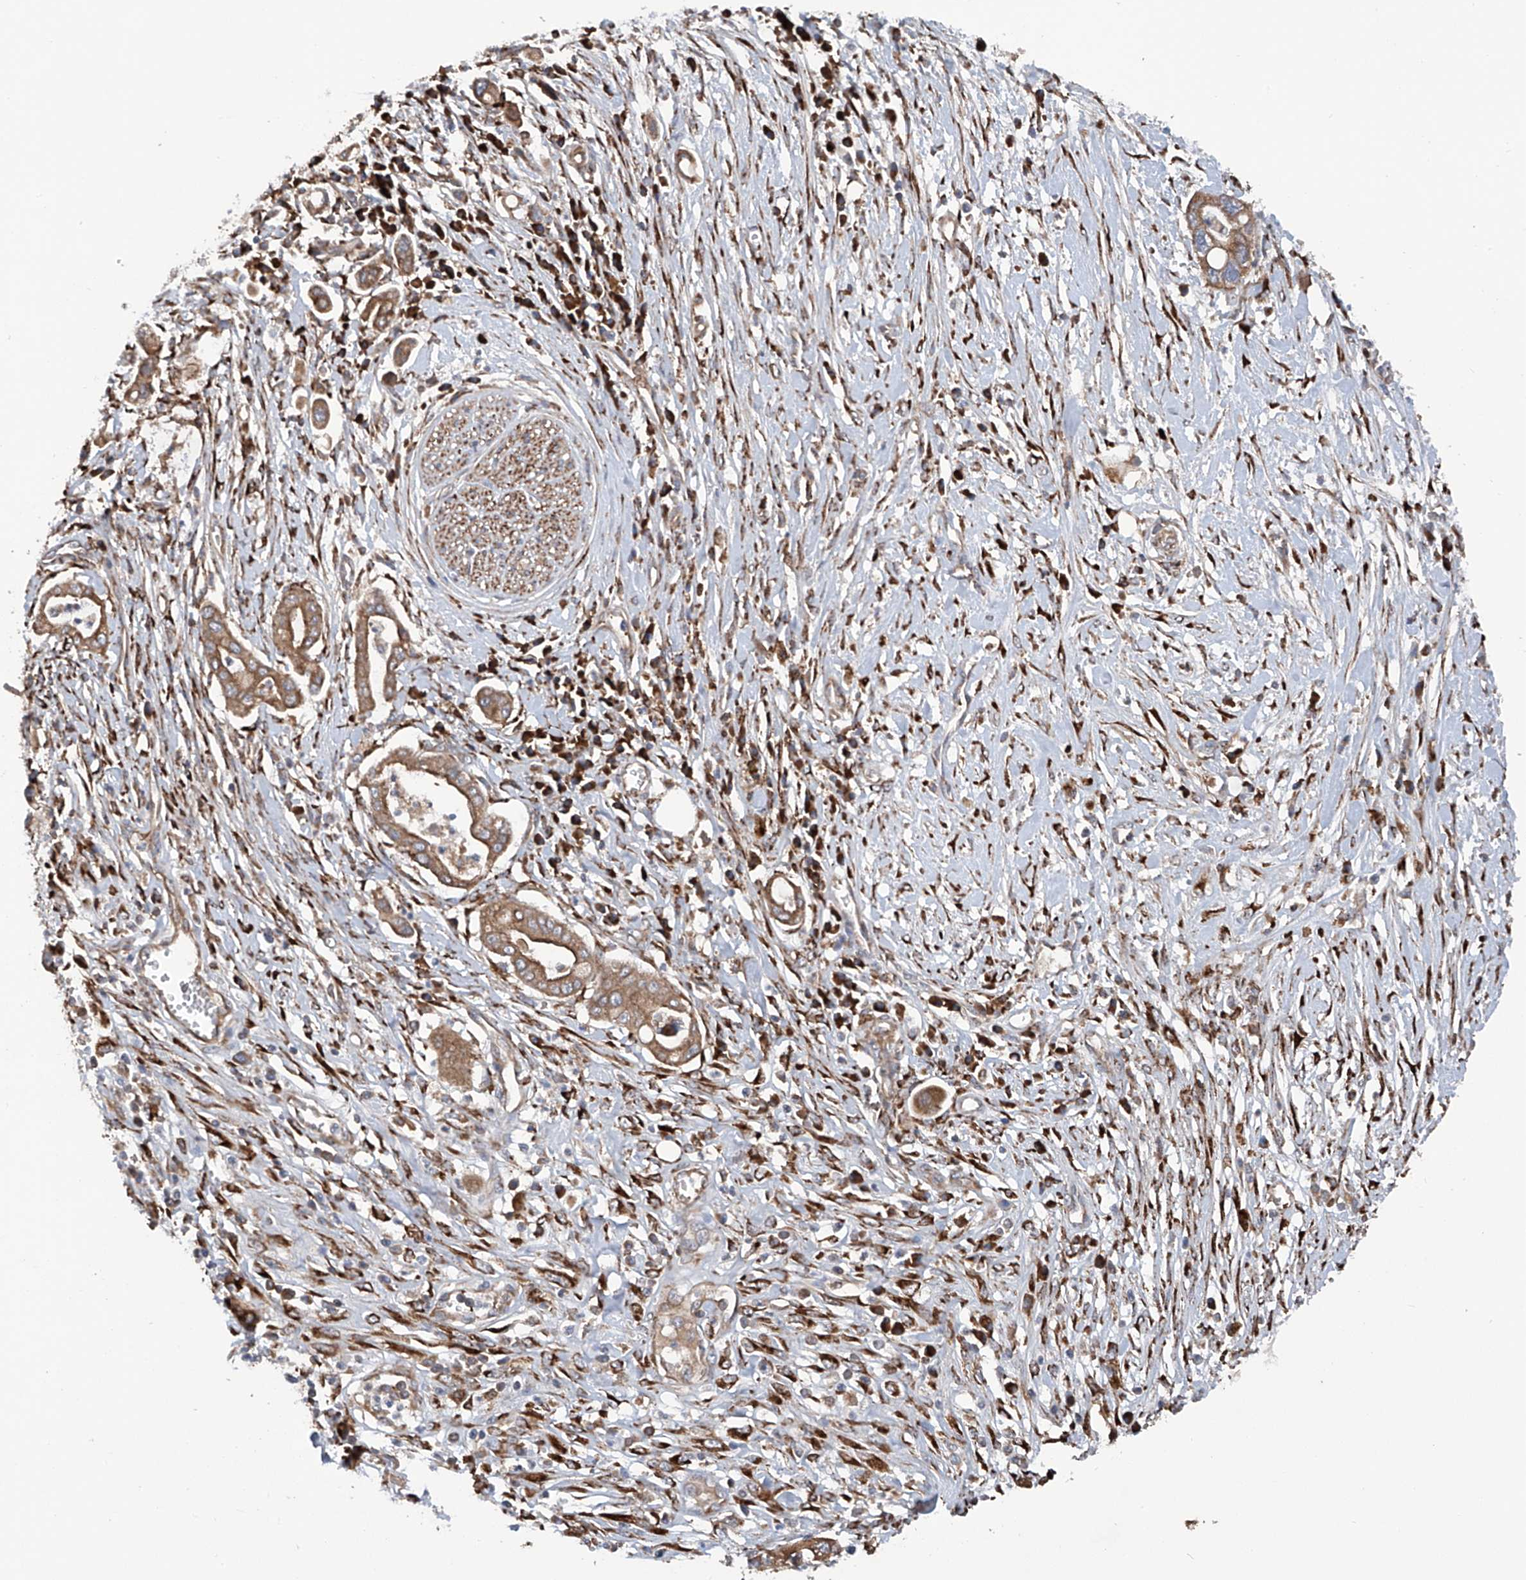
{"staining": {"intensity": "moderate", "quantity": ">75%", "location": "cytoplasmic/membranous"}, "tissue": "pancreatic cancer", "cell_type": "Tumor cells", "image_type": "cancer", "snomed": [{"axis": "morphology", "description": "Adenocarcinoma, NOS"}, {"axis": "topography", "description": "Pancreas"}], "caption": "This is a micrograph of immunohistochemistry staining of pancreatic adenocarcinoma, which shows moderate staining in the cytoplasmic/membranous of tumor cells.", "gene": "ASCC3", "patient": {"sex": "male", "age": 68}}